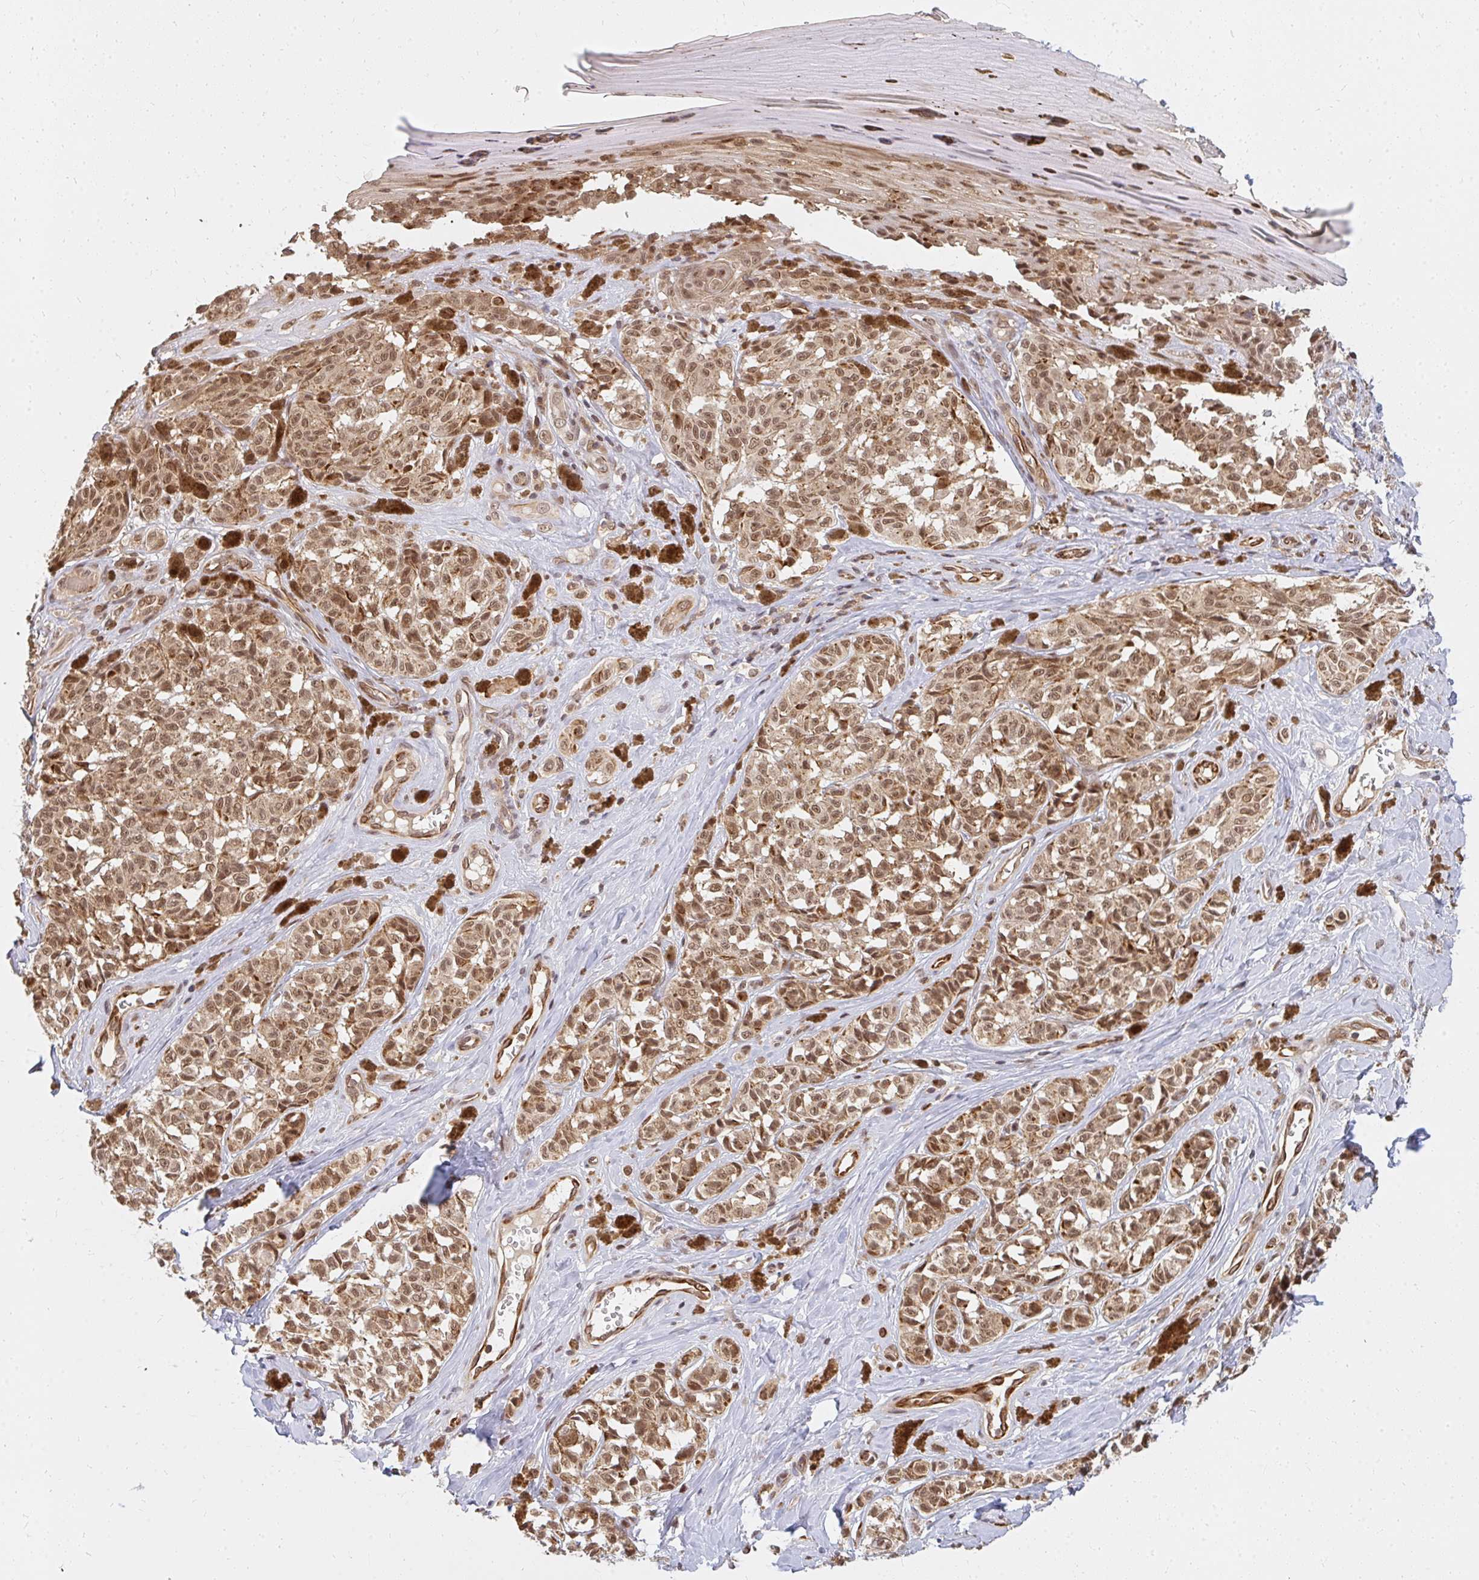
{"staining": {"intensity": "moderate", "quantity": ">75%", "location": "cytoplasmic/membranous,nuclear"}, "tissue": "melanoma", "cell_type": "Tumor cells", "image_type": "cancer", "snomed": [{"axis": "morphology", "description": "Malignant melanoma, NOS"}, {"axis": "topography", "description": "Skin"}], "caption": "Malignant melanoma stained for a protein (brown) shows moderate cytoplasmic/membranous and nuclear positive positivity in approximately >75% of tumor cells.", "gene": "GTF3C6", "patient": {"sex": "female", "age": 65}}